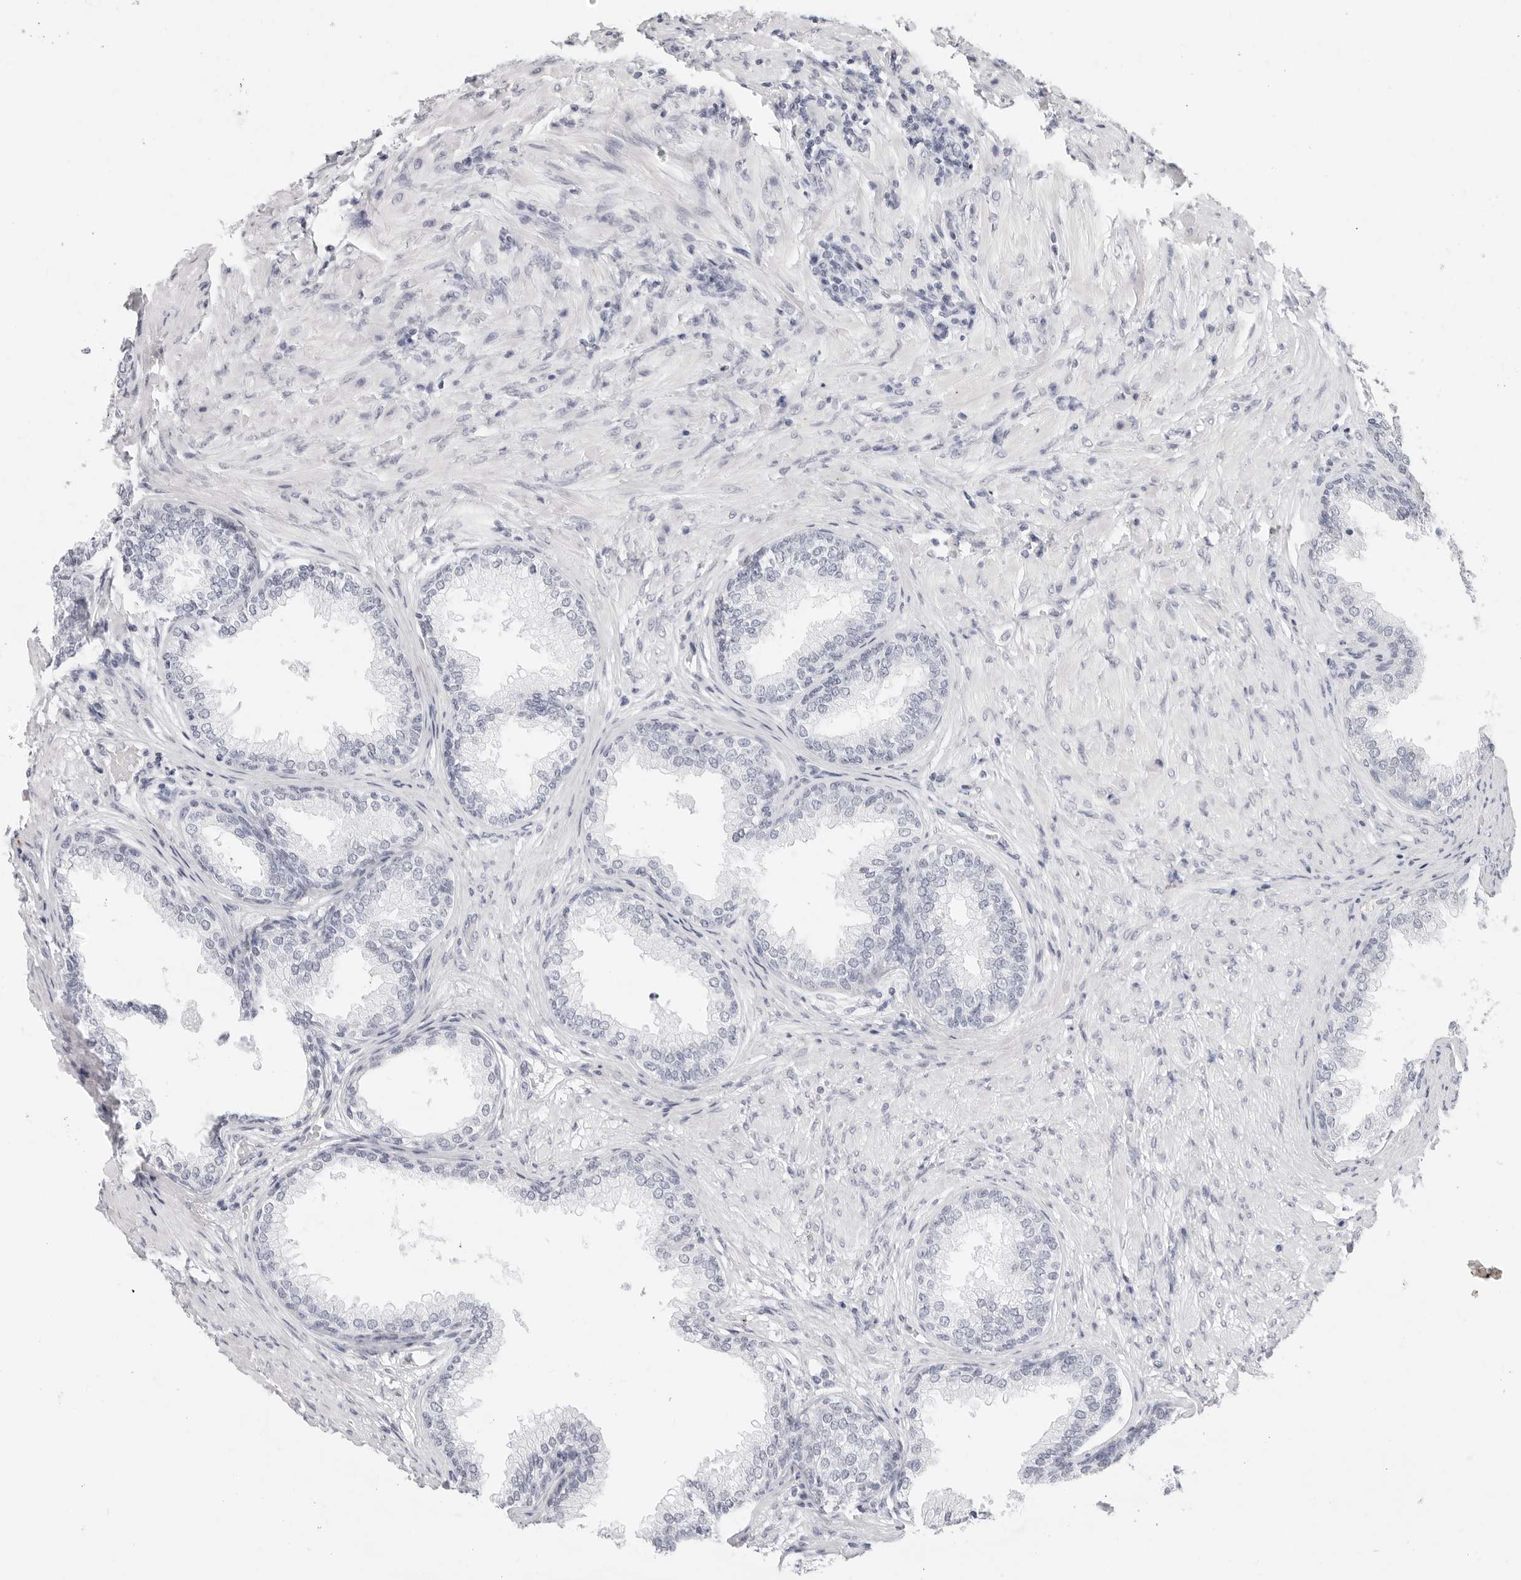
{"staining": {"intensity": "negative", "quantity": "none", "location": "none"}, "tissue": "prostate", "cell_type": "Glandular cells", "image_type": "normal", "snomed": [{"axis": "morphology", "description": "Normal tissue, NOS"}, {"axis": "topography", "description": "Prostate"}], "caption": "Prostate was stained to show a protein in brown. There is no significant staining in glandular cells. The staining was performed using DAB to visualize the protein expression in brown, while the nuclei were stained in blue with hematoxylin (Magnification: 20x).", "gene": "AGMAT", "patient": {"sex": "male", "age": 76}}